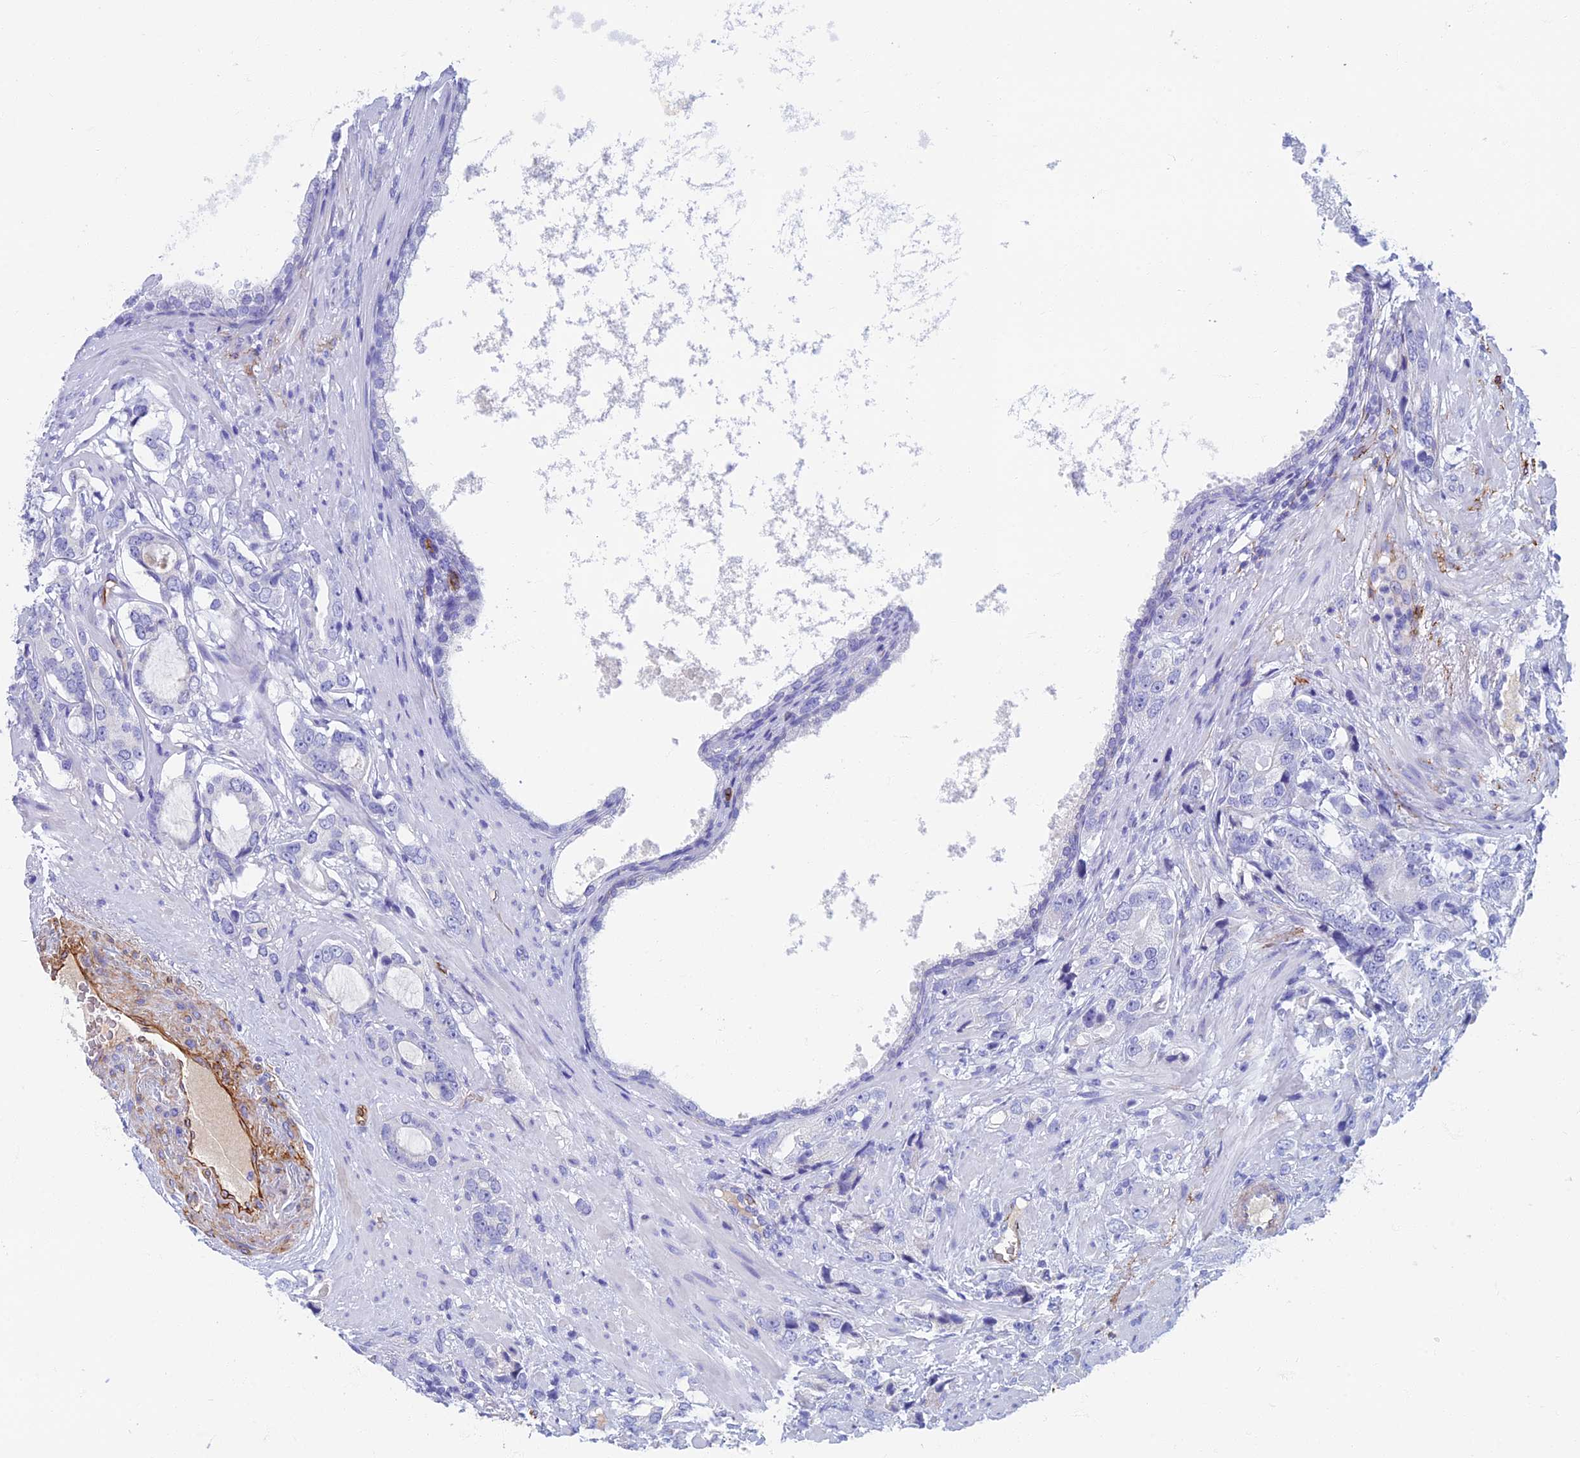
{"staining": {"intensity": "negative", "quantity": "none", "location": "none"}, "tissue": "prostate cancer", "cell_type": "Tumor cells", "image_type": "cancer", "snomed": [{"axis": "morphology", "description": "Adenocarcinoma, High grade"}, {"axis": "topography", "description": "Prostate"}], "caption": "IHC photomicrograph of human adenocarcinoma (high-grade) (prostate) stained for a protein (brown), which shows no staining in tumor cells.", "gene": "ETFRF1", "patient": {"sex": "male", "age": 75}}